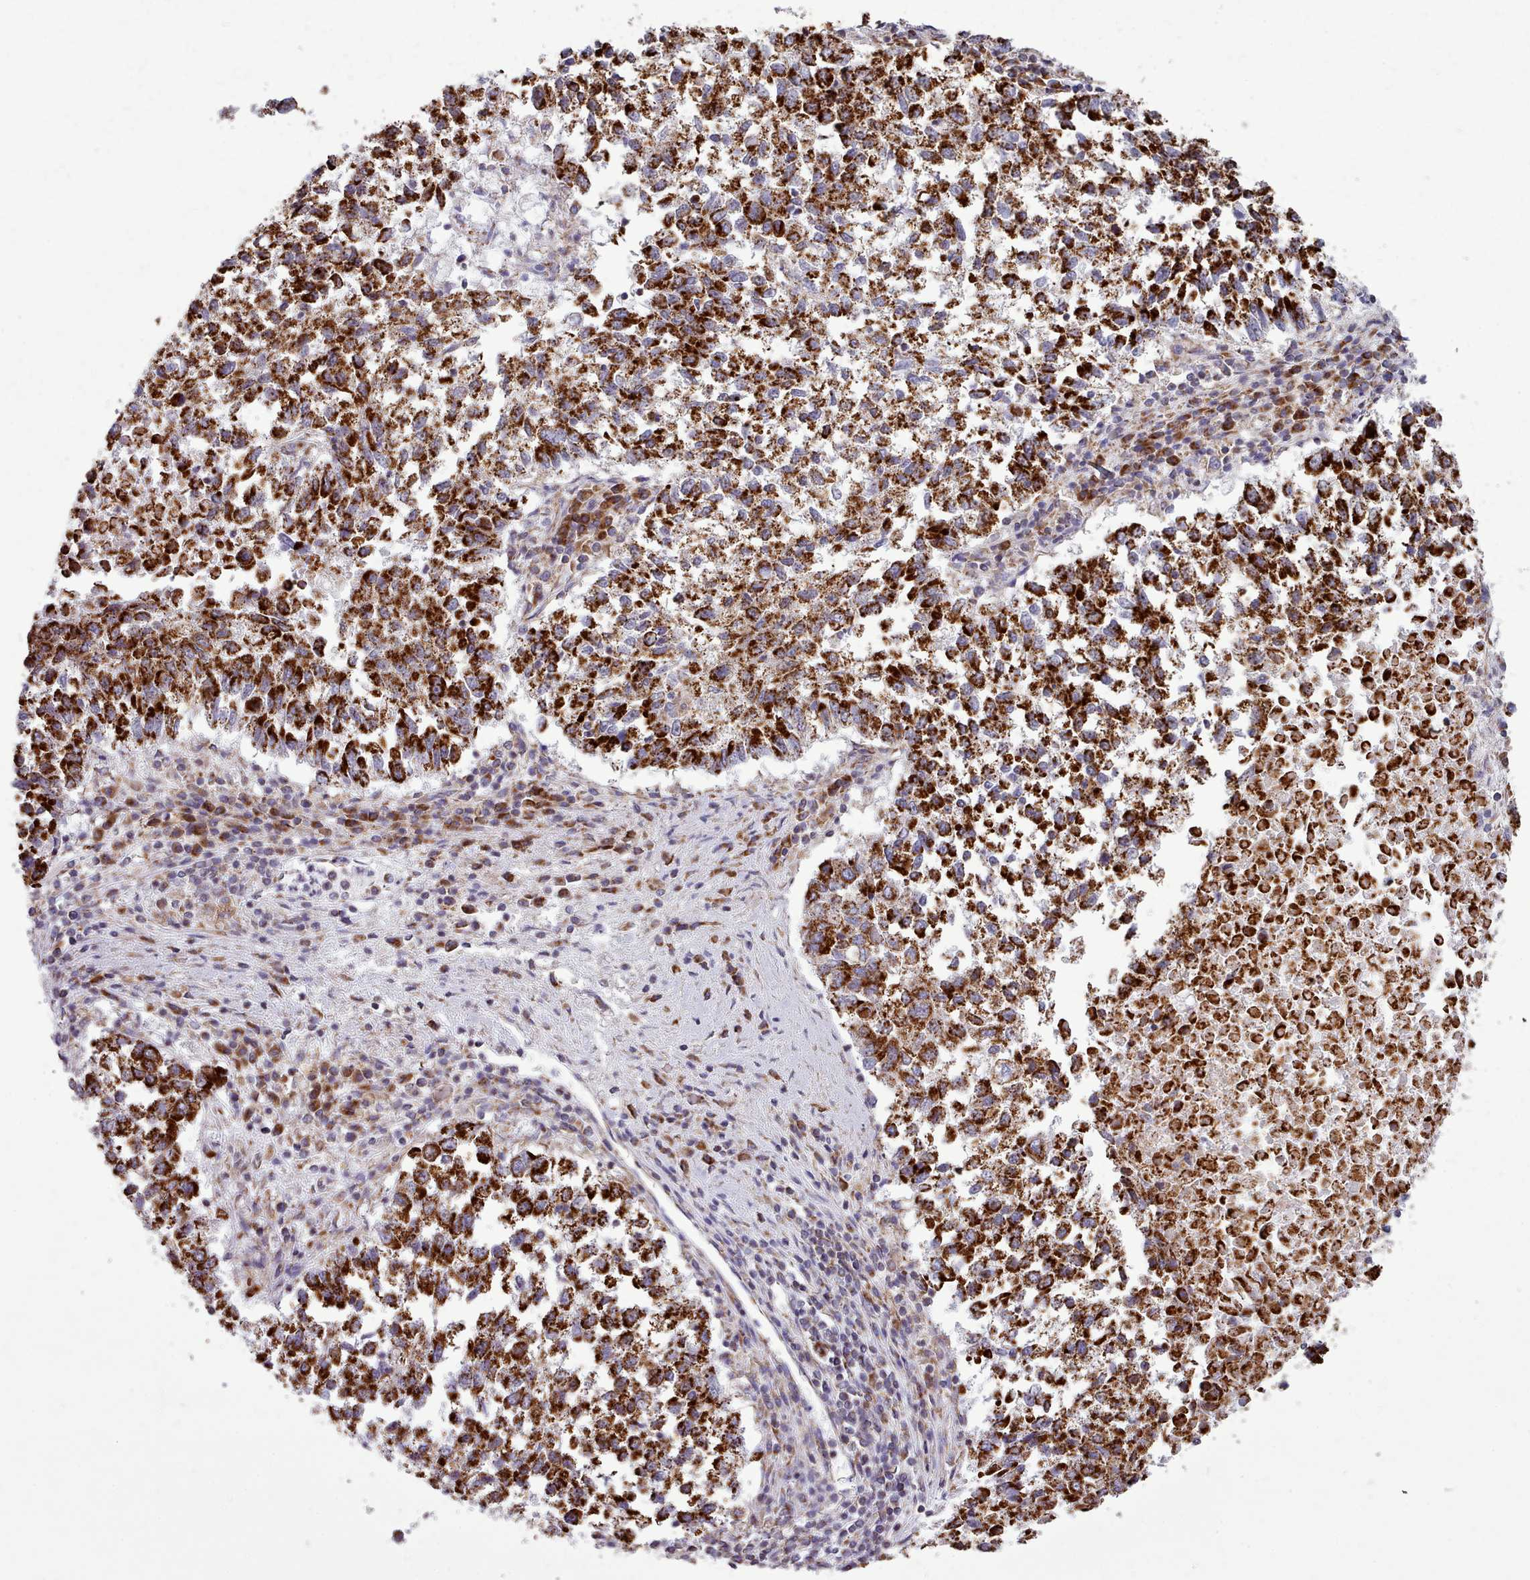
{"staining": {"intensity": "strong", "quantity": ">75%", "location": "cytoplasmic/membranous"}, "tissue": "lung cancer", "cell_type": "Tumor cells", "image_type": "cancer", "snomed": [{"axis": "morphology", "description": "Squamous cell carcinoma, NOS"}, {"axis": "topography", "description": "Lung"}], "caption": "High-magnification brightfield microscopy of lung cancer stained with DAB (brown) and counterstained with hematoxylin (blue). tumor cells exhibit strong cytoplasmic/membranous expression is seen in about>75% of cells.", "gene": "SRP54", "patient": {"sex": "male", "age": 73}}